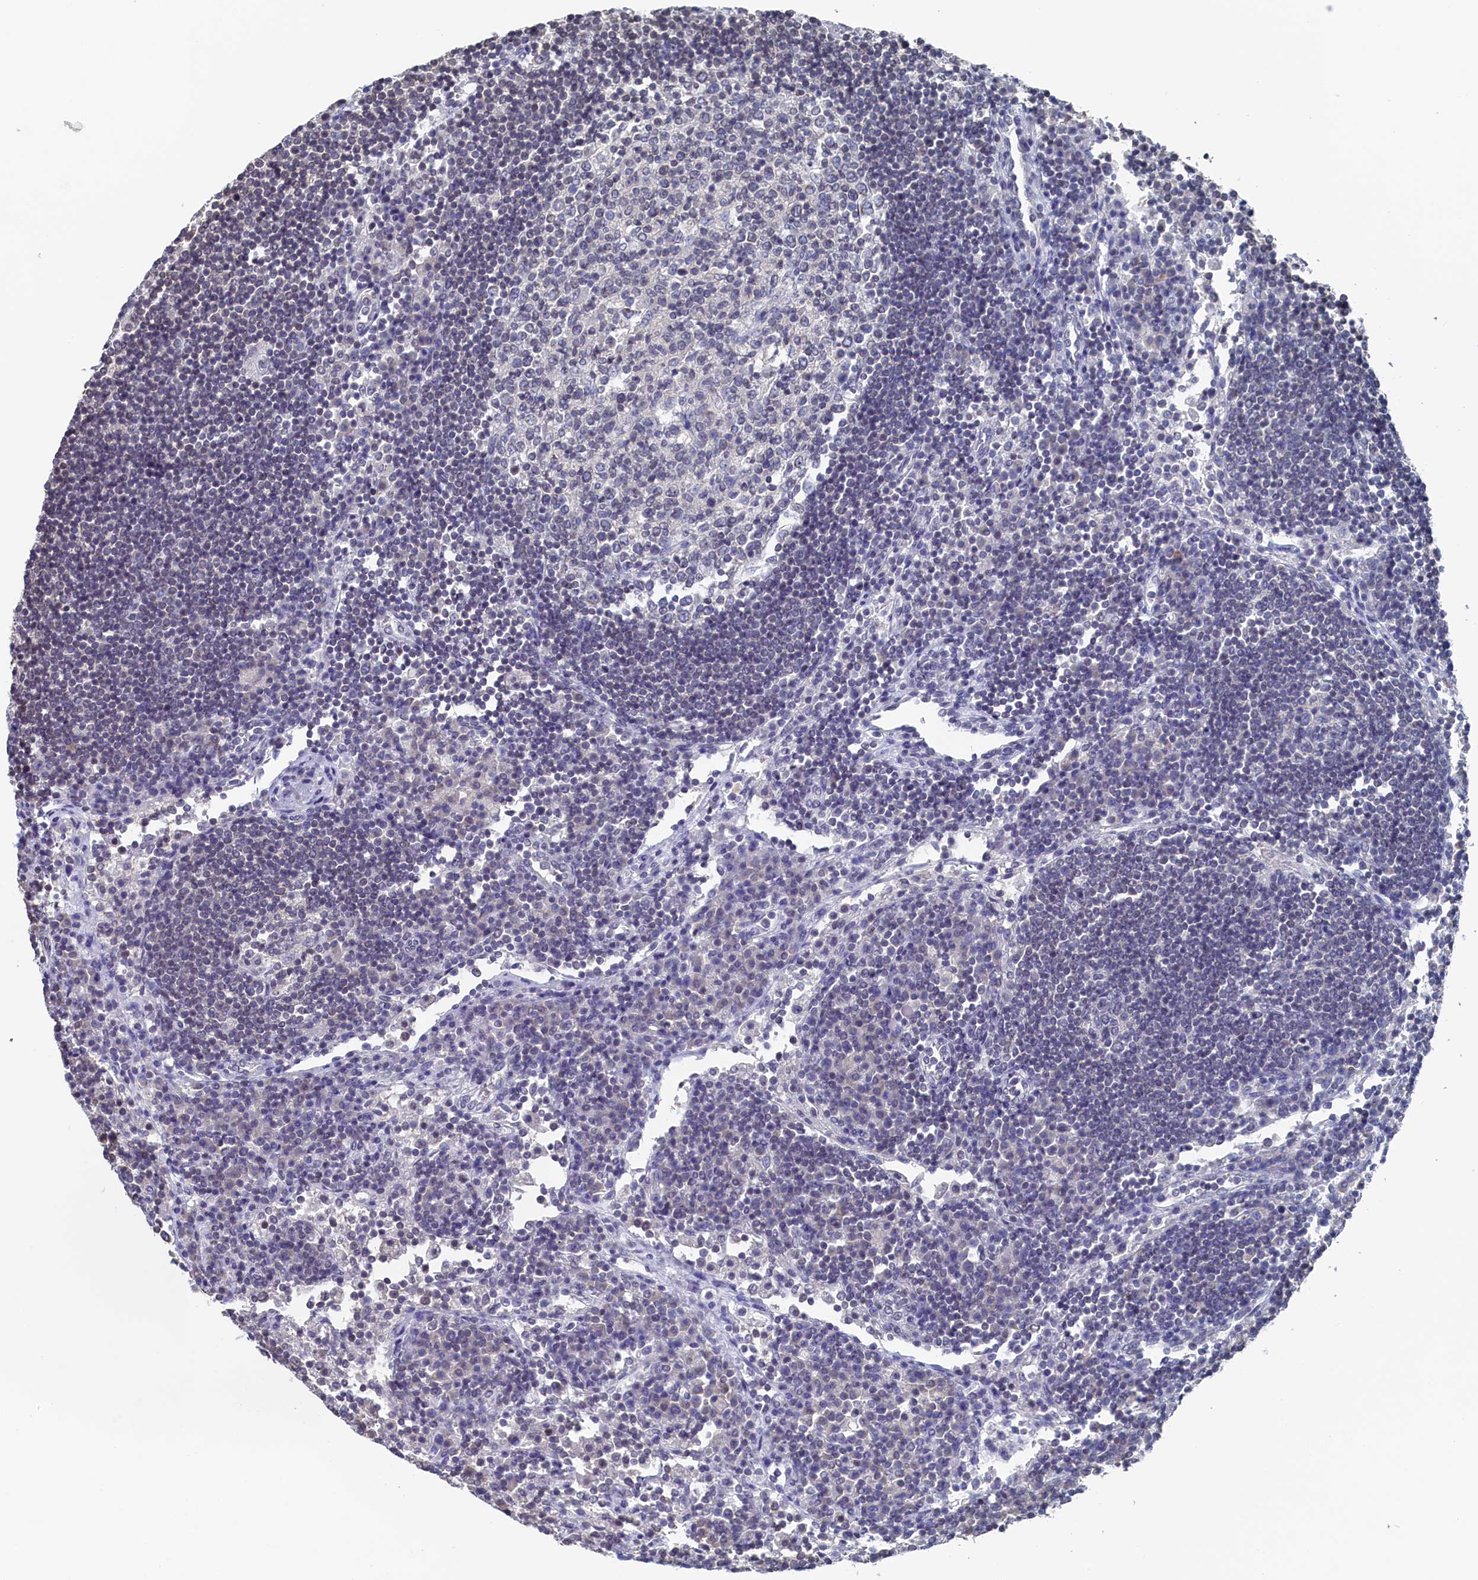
{"staining": {"intensity": "negative", "quantity": "none", "location": "none"}, "tissue": "lymph node", "cell_type": "Germinal center cells", "image_type": "normal", "snomed": [{"axis": "morphology", "description": "Normal tissue, NOS"}, {"axis": "topography", "description": "Lymph node"}], "caption": "Immunohistochemistry of unremarkable human lymph node exhibits no staining in germinal center cells.", "gene": "C11orf54", "patient": {"sex": "female", "age": 53}}